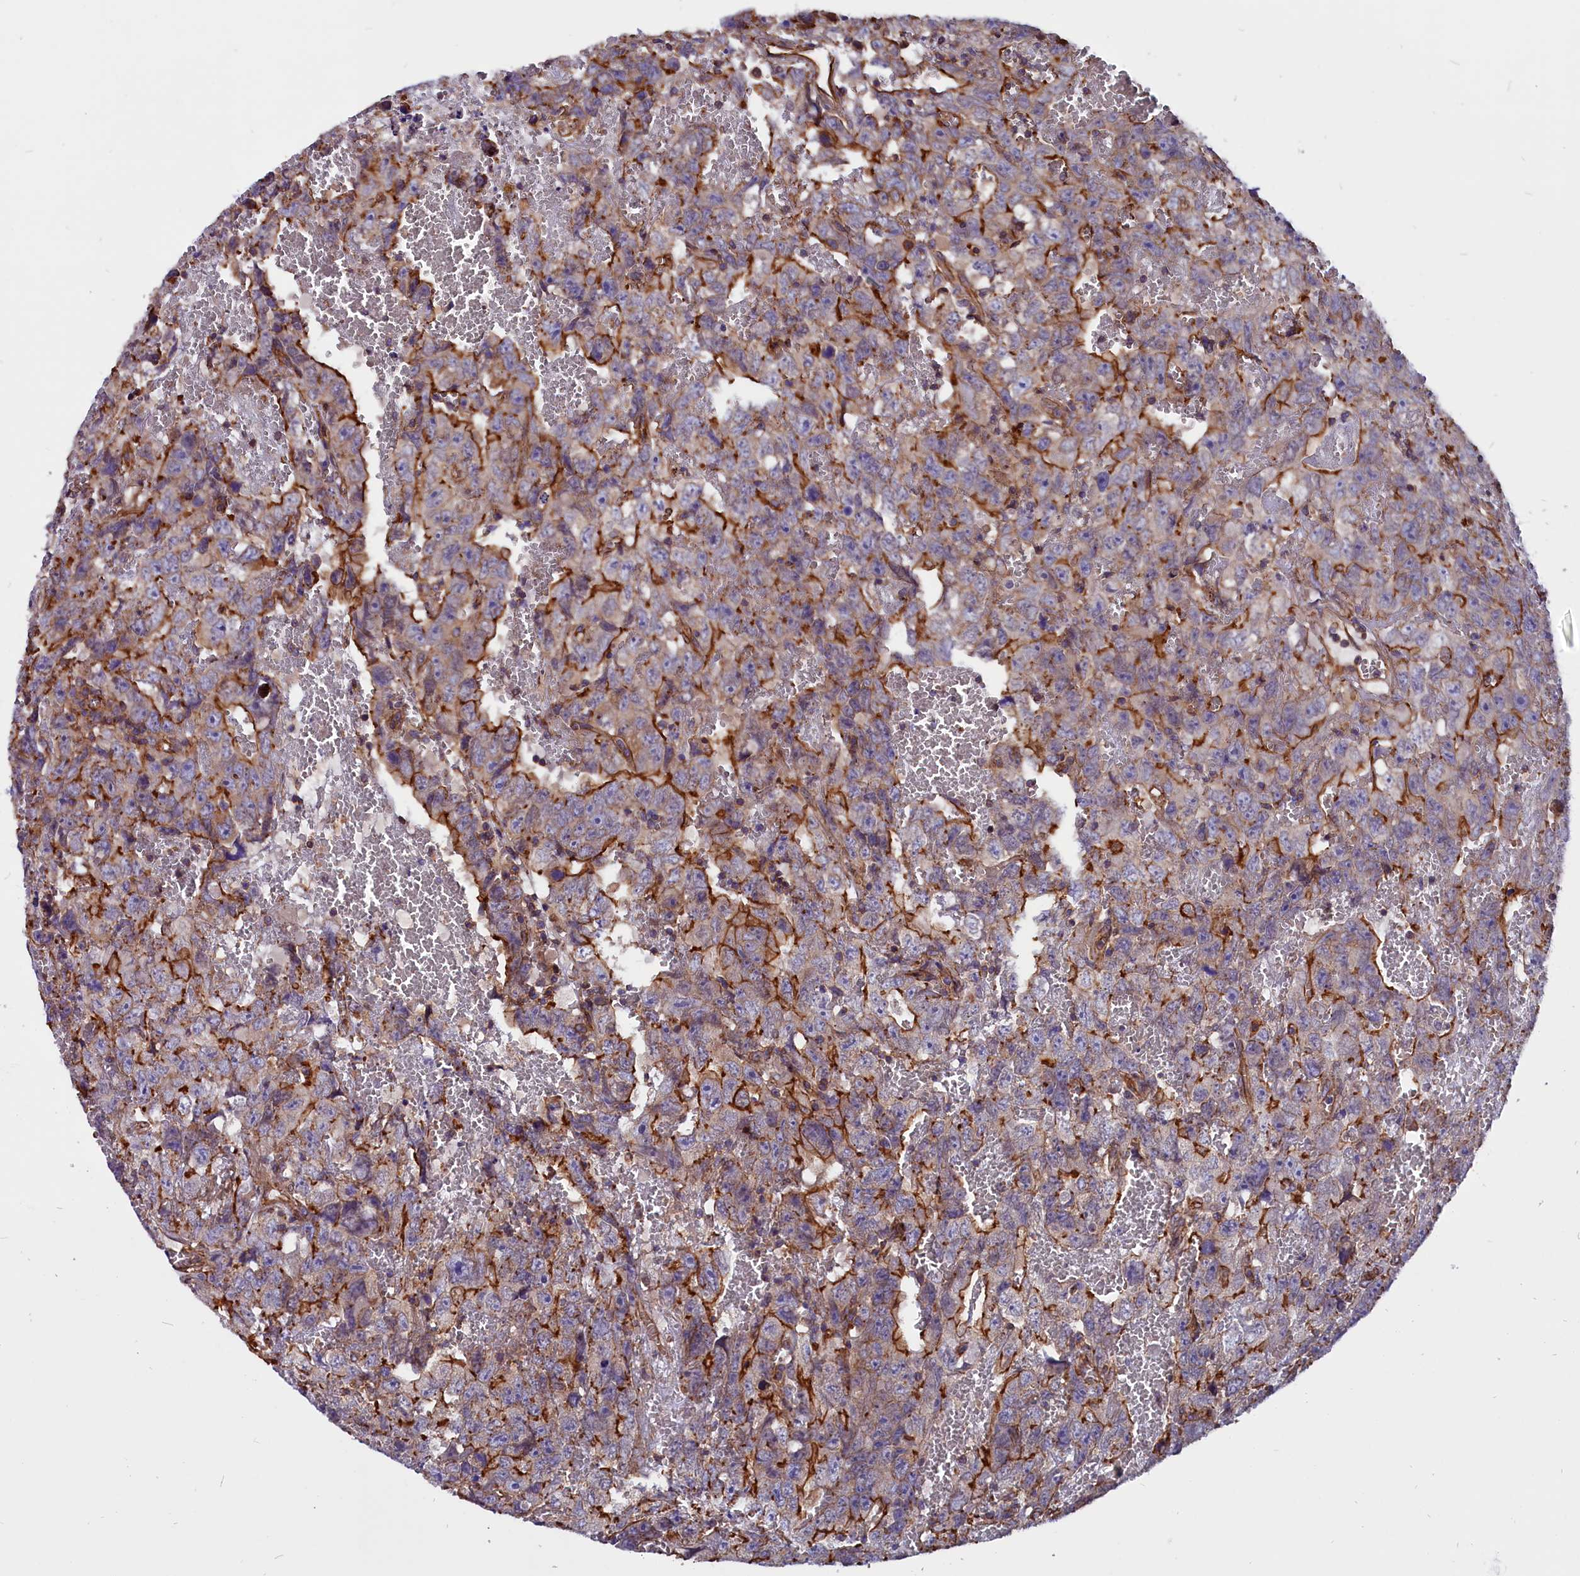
{"staining": {"intensity": "moderate", "quantity": "25%-75%", "location": "cytoplasmic/membranous"}, "tissue": "testis cancer", "cell_type": "Tumor cells", "image_type": "cancer", "snomed": [{"axis": "morphology", "description": "Carcinoma, Embryonal, NOS"}, {"axis": "topography", "description": "Testis"}], "caption": "There is medium levels of moderate cytoplasmic/membranous expression in tumor cells of testis cancer (embryonal carcinoma), as demonstrated by immunohistochemical staining (brown color).", "gene": "ZNF749", "patient": {"sex": "male", "age": 45}}